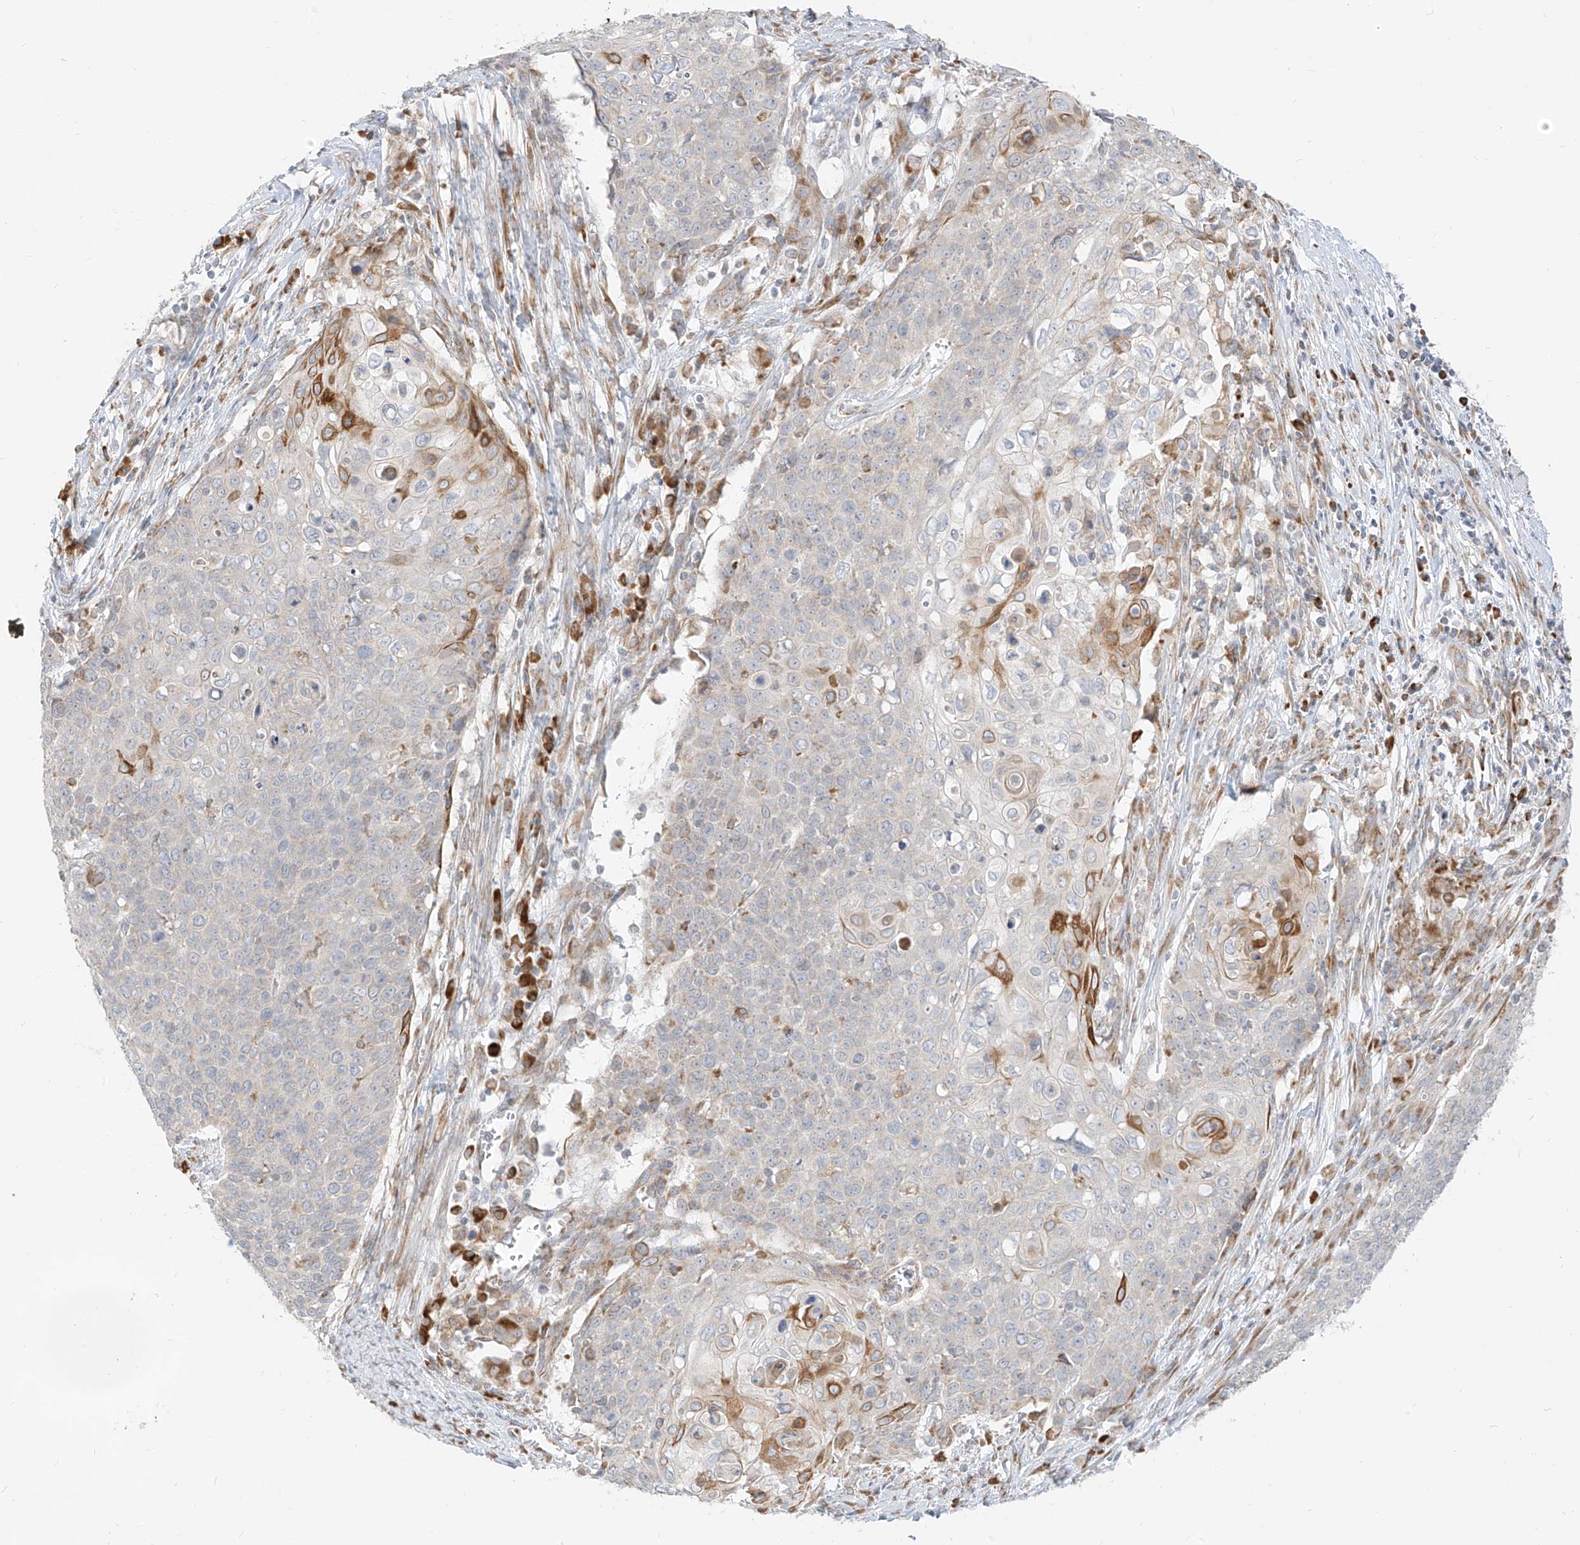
{"staining": {"intensity": "moderate", "quantity": "25%-75%", "location": "cytoplasmic/membranous"}, "tissue": "cervical cancer", "cell_type": "Tumor cells", "image_type": "cancer", "snomed": [{"axis": "morphology", "description": "Squamous cell carcinoma, NOS"}, {"axis": "topography", "description": "Cervix"}], "caption": "Immunohistochemical staining of cervical cancer displays medium levels of moderate cytoplasmic/membranous expression in about 25%-75% of tumor cells.", "gene": "STT3A", "patient": {"sex": "female", "age": 39}}